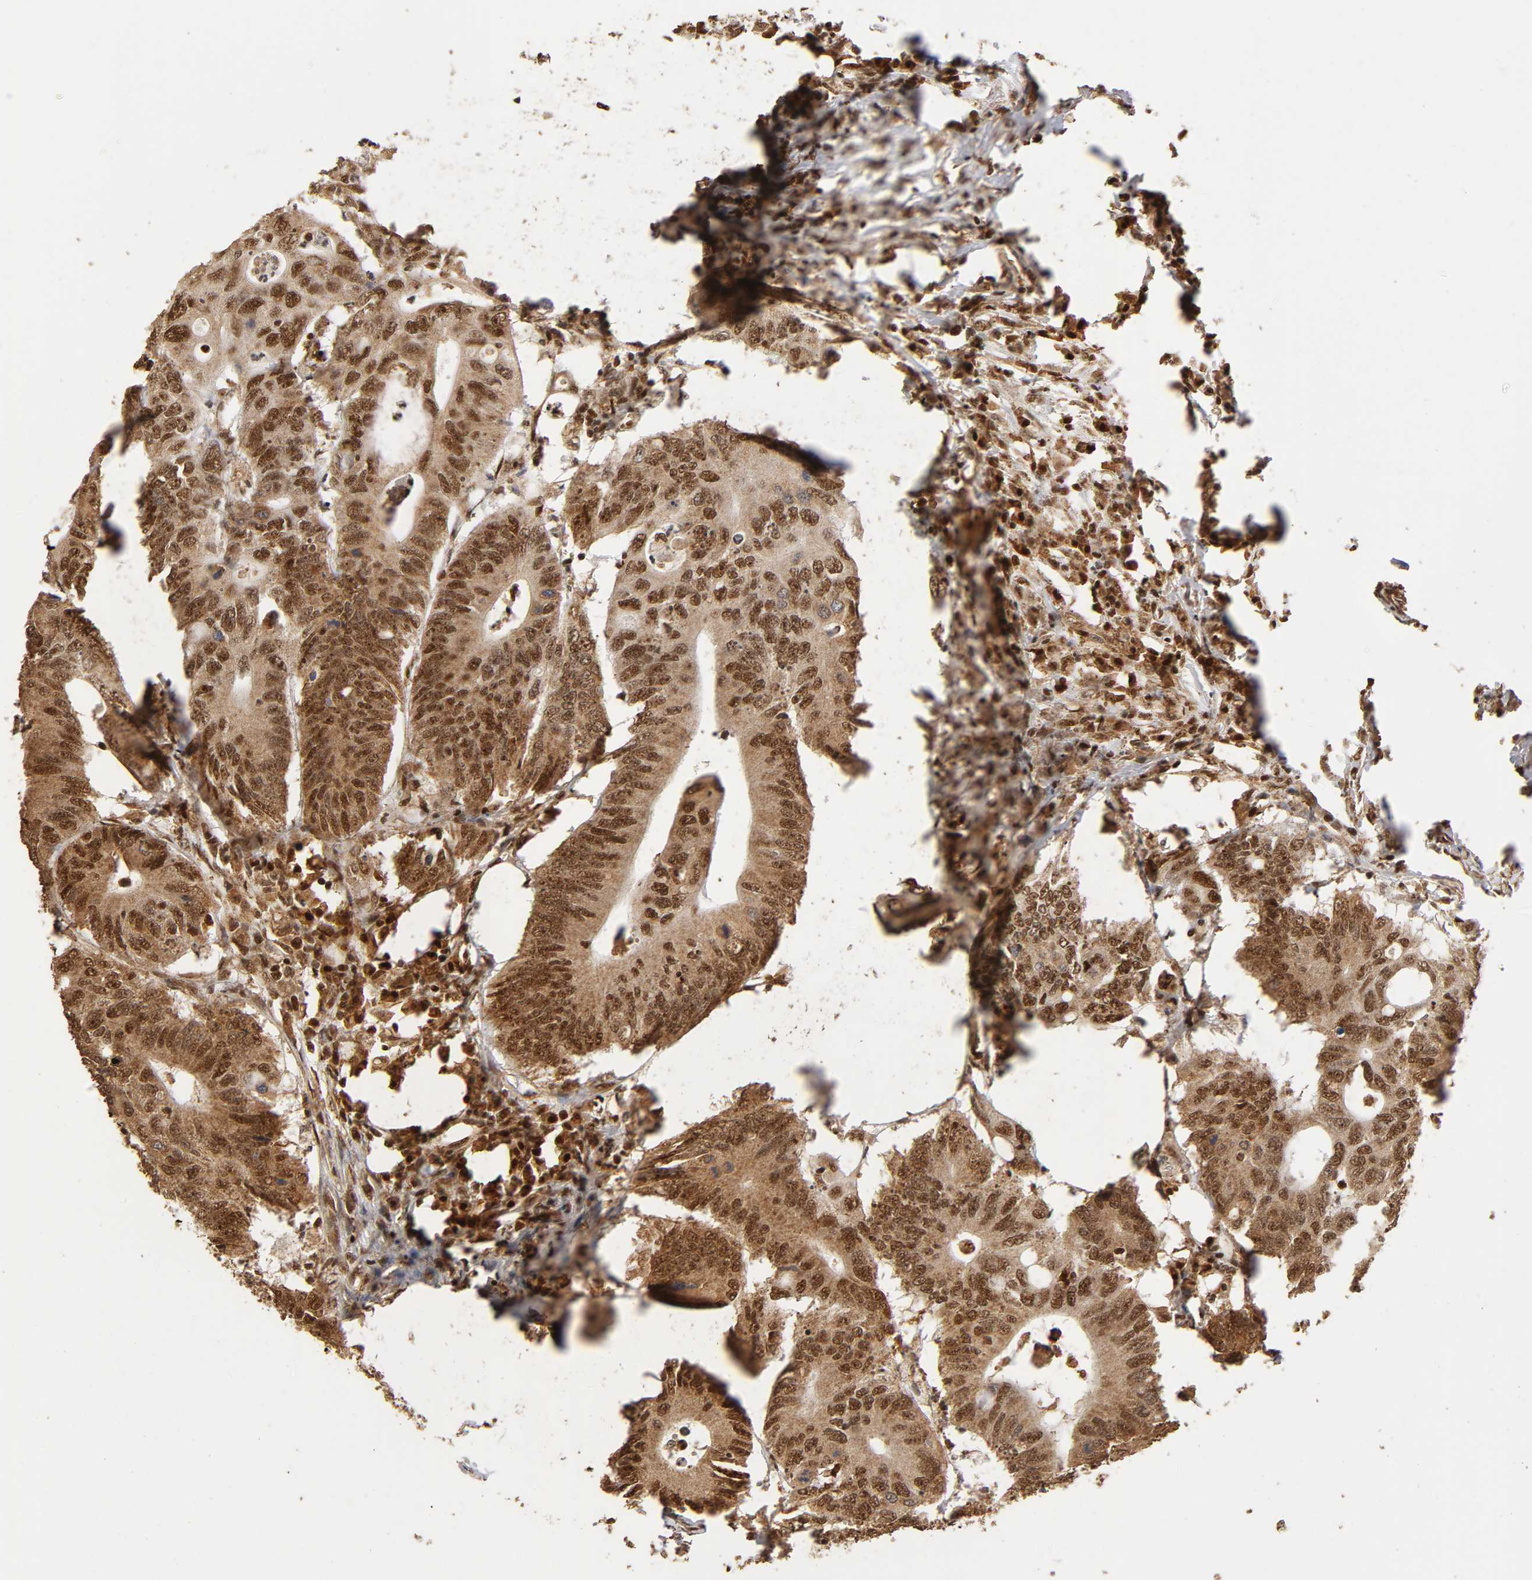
{"staining": {"intensity": "strong", "quantity": ">75%", "location": "cytoplasmic/membranous,nuclear"}, "tissue": "colorectal cancer", "cell_type": "Tumor cells", "image_type": "cancer", "snomed": [{"axis": "morphology", "description": "Adenocarcinoma, NOS"}, {"axis": "topography", "description": "Colon"}], "caption": "A photomicrograph showing strong cytoplasmic/membranous and nuclear expression in approximately >75% of tumor cells in colorectal adenocarcinoma, as visualized by brown immunohistochemical staining.", "gene": "RNF122", "patient": {"sex": "male", "age": 71}}